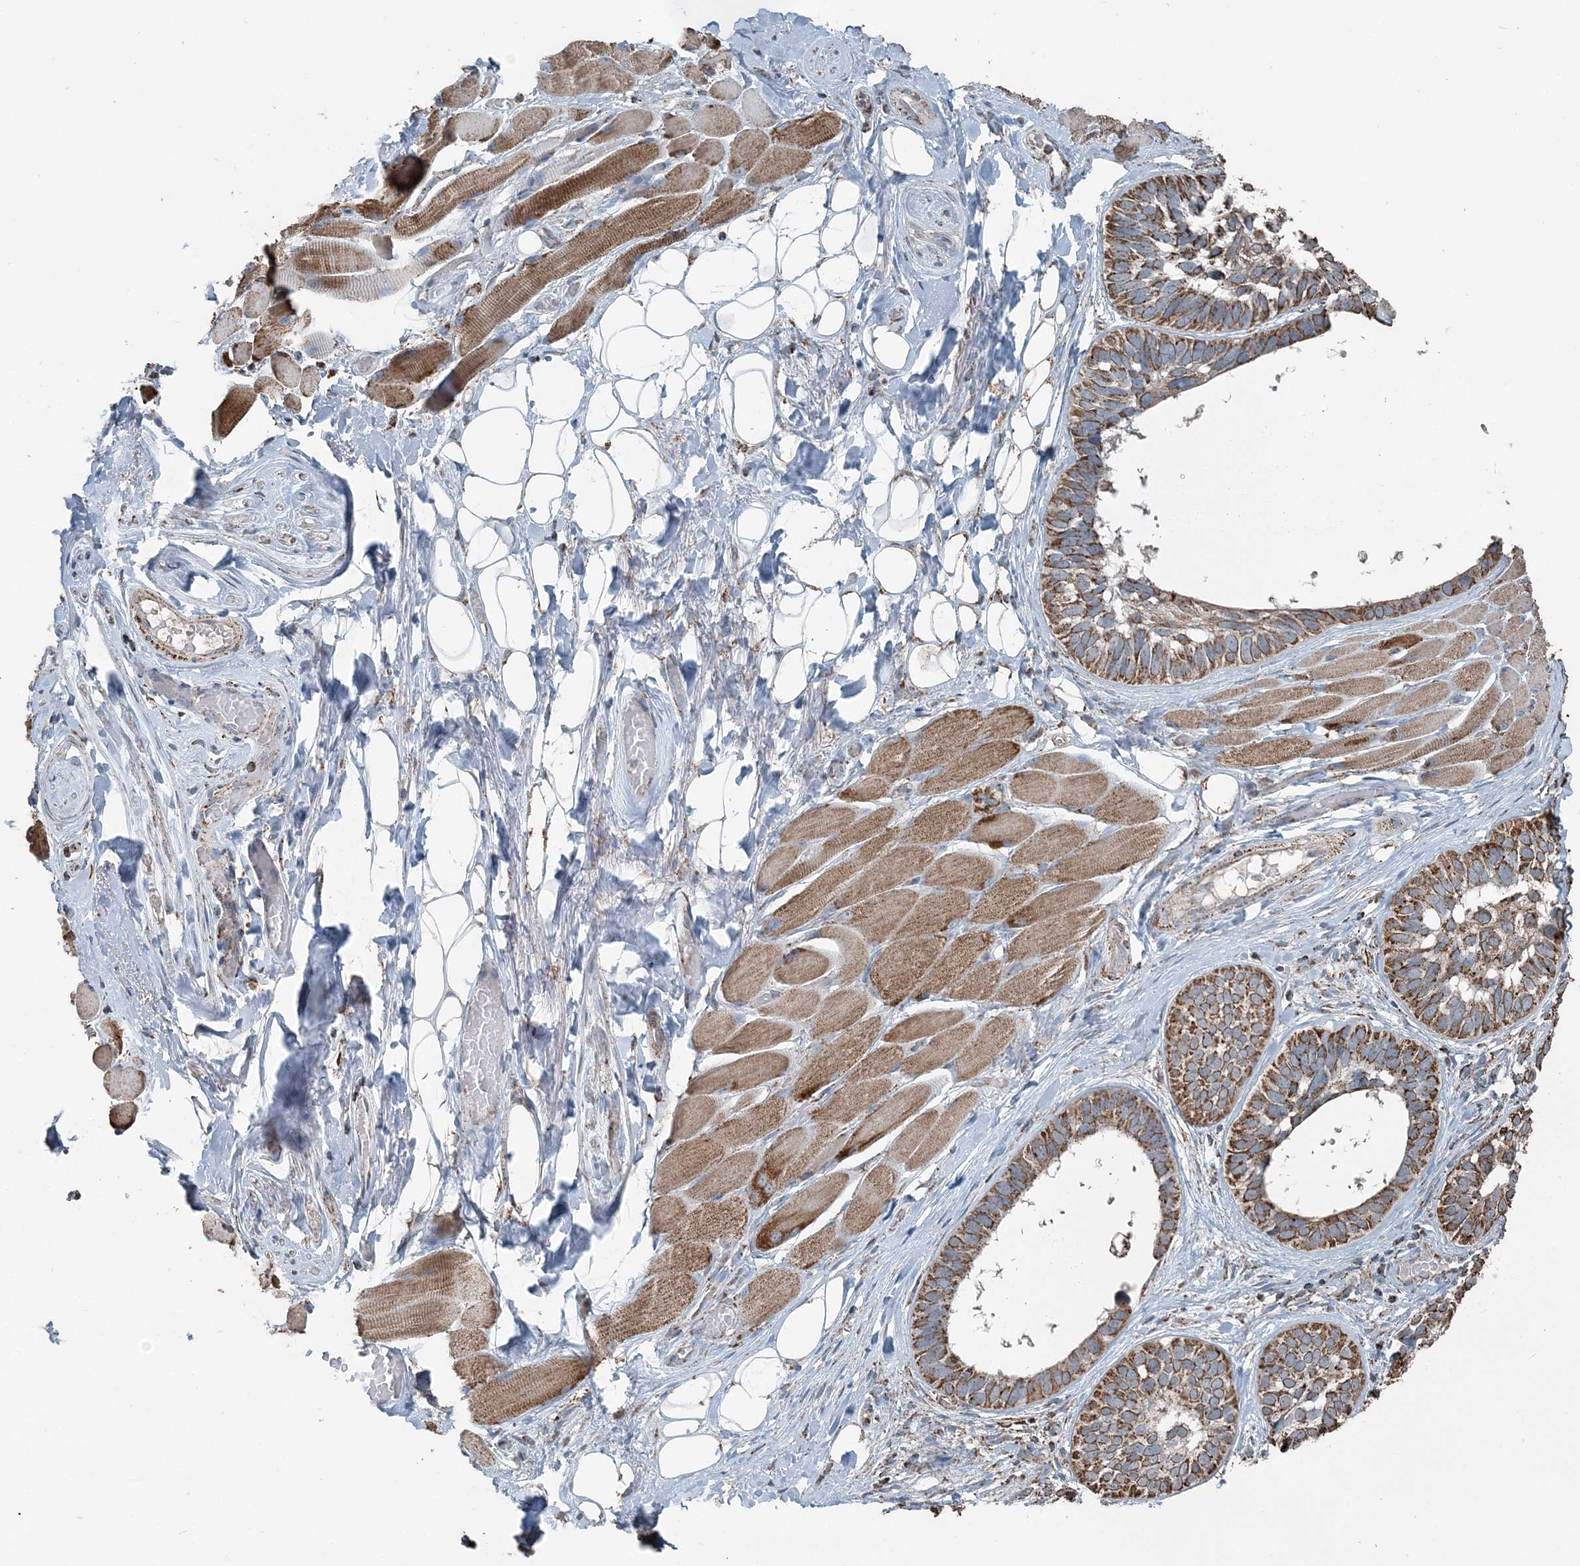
{"staining": {"intensity": "moderate", "quantity": ">75%", "location": "cytoplasmic/membranous"}, "tissue": "skin cancer", "cell_type": "Tumor cells", "image_type": "cancer", "snomed": [{"axis": "morphology", "description": "Basal cell carcinoma"}, {"axis": "topography", "description": "Skin"}], "caption": "This micrograph reveals skin cancer (basal cell carcinoma) stained with IHC to label a protein in brown. The cytoplasmic/membranous of tumor cells show moderate positivity for the protein. Nuclei are counter-stained blue.", "gene": "SUCLG1", "patient": {"sex": "male", "age": 62}}